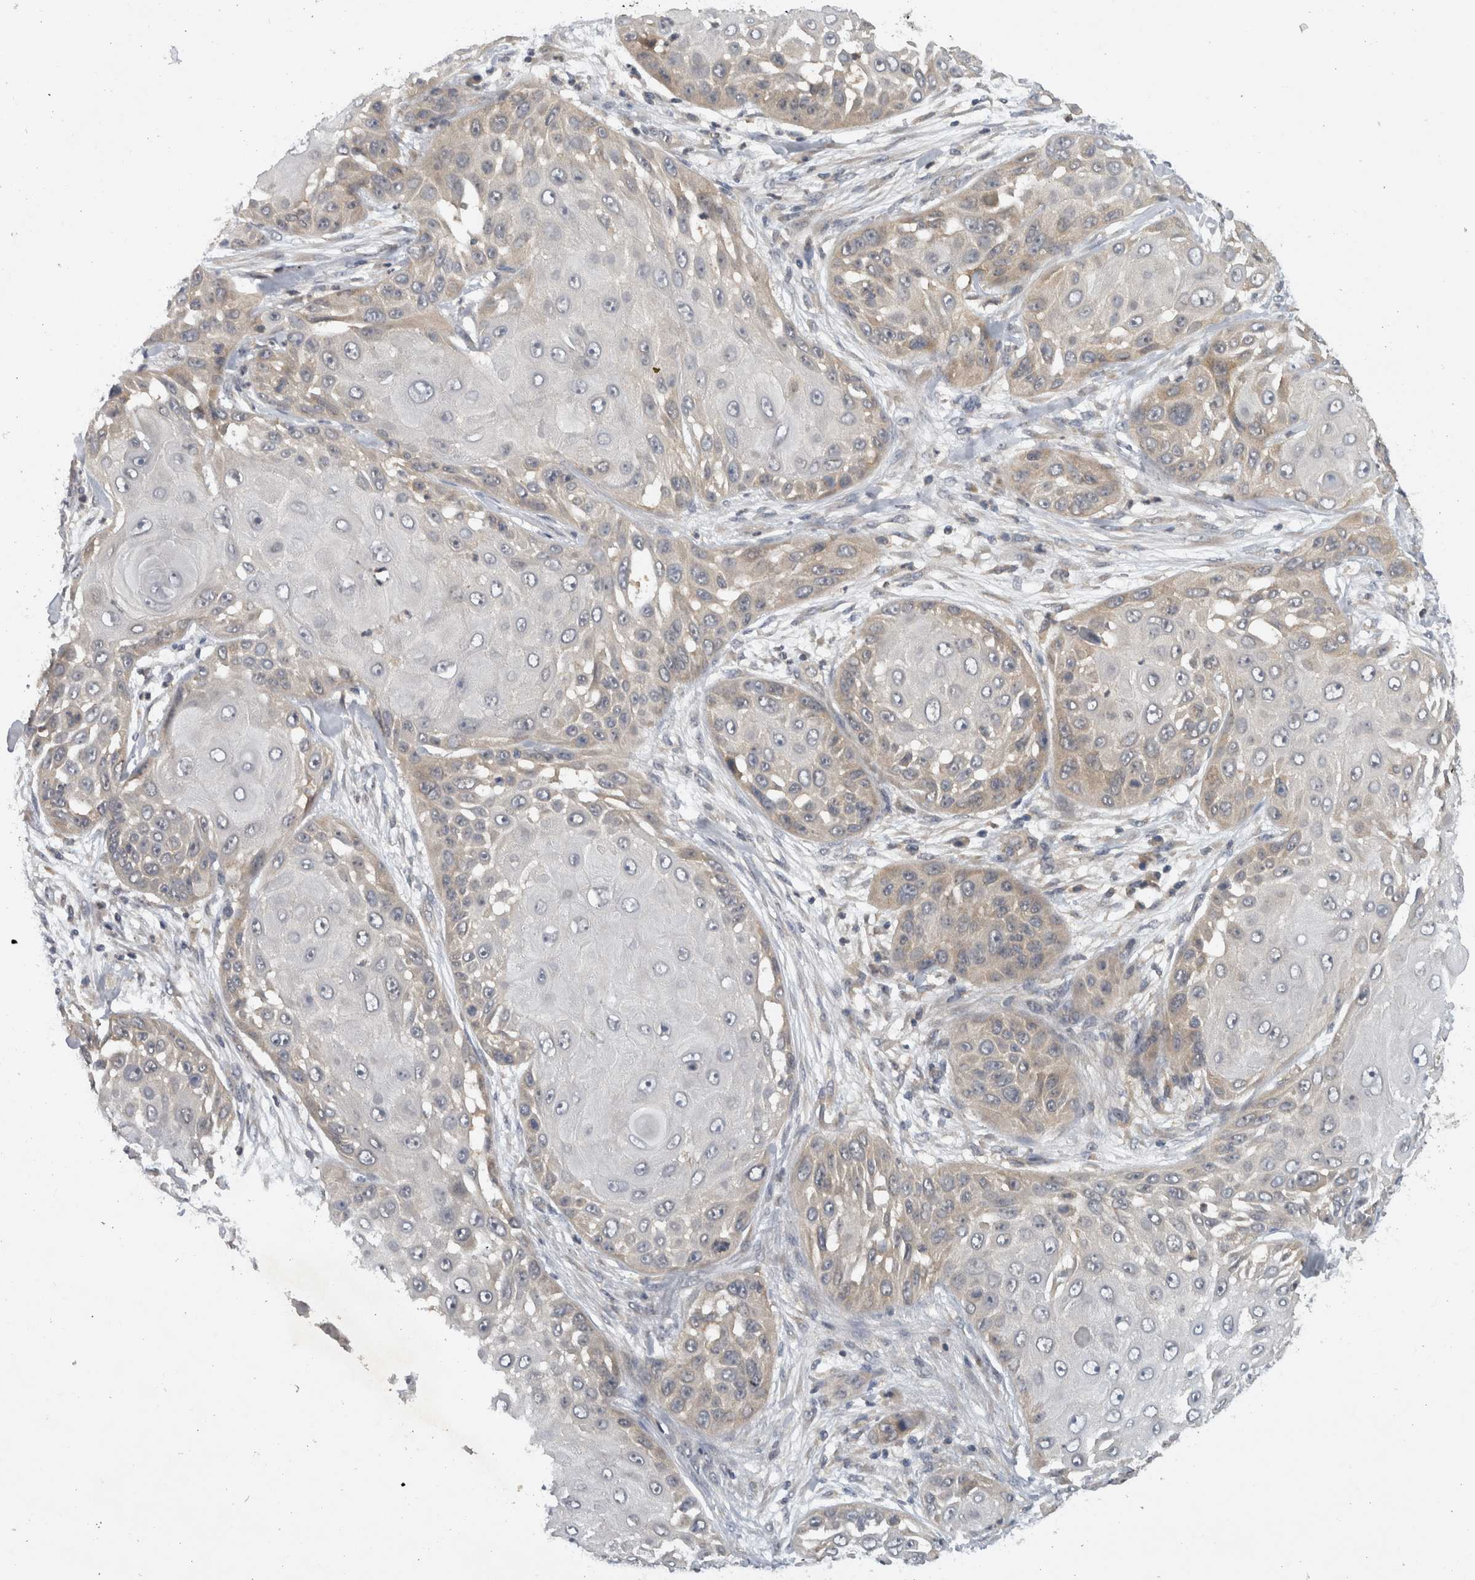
{"staining": {"intensity": "weak", "quantity": "<25%", "location": "cytoplasmic/membranous"}, "tissue": "skin cancer", "cell_type": "Tumor cells", "image_type": "cancer", "snomed": [{"axis": "morphology", "description": "Squamous cell carcinoma, NOS"}, {"axis": "topography", "description": "Skin"}], "caption": "Immunohistochemistry (IHC) image of neoplastic tissue: squamous cell carcinoma (skin) stained with DAB (3,3'-diaminobenzidine) demonstrates no significant protein positivity in tumor cells.", "gene": "AASDHPPT", "patient": {"sex": "female", "age": 44}}